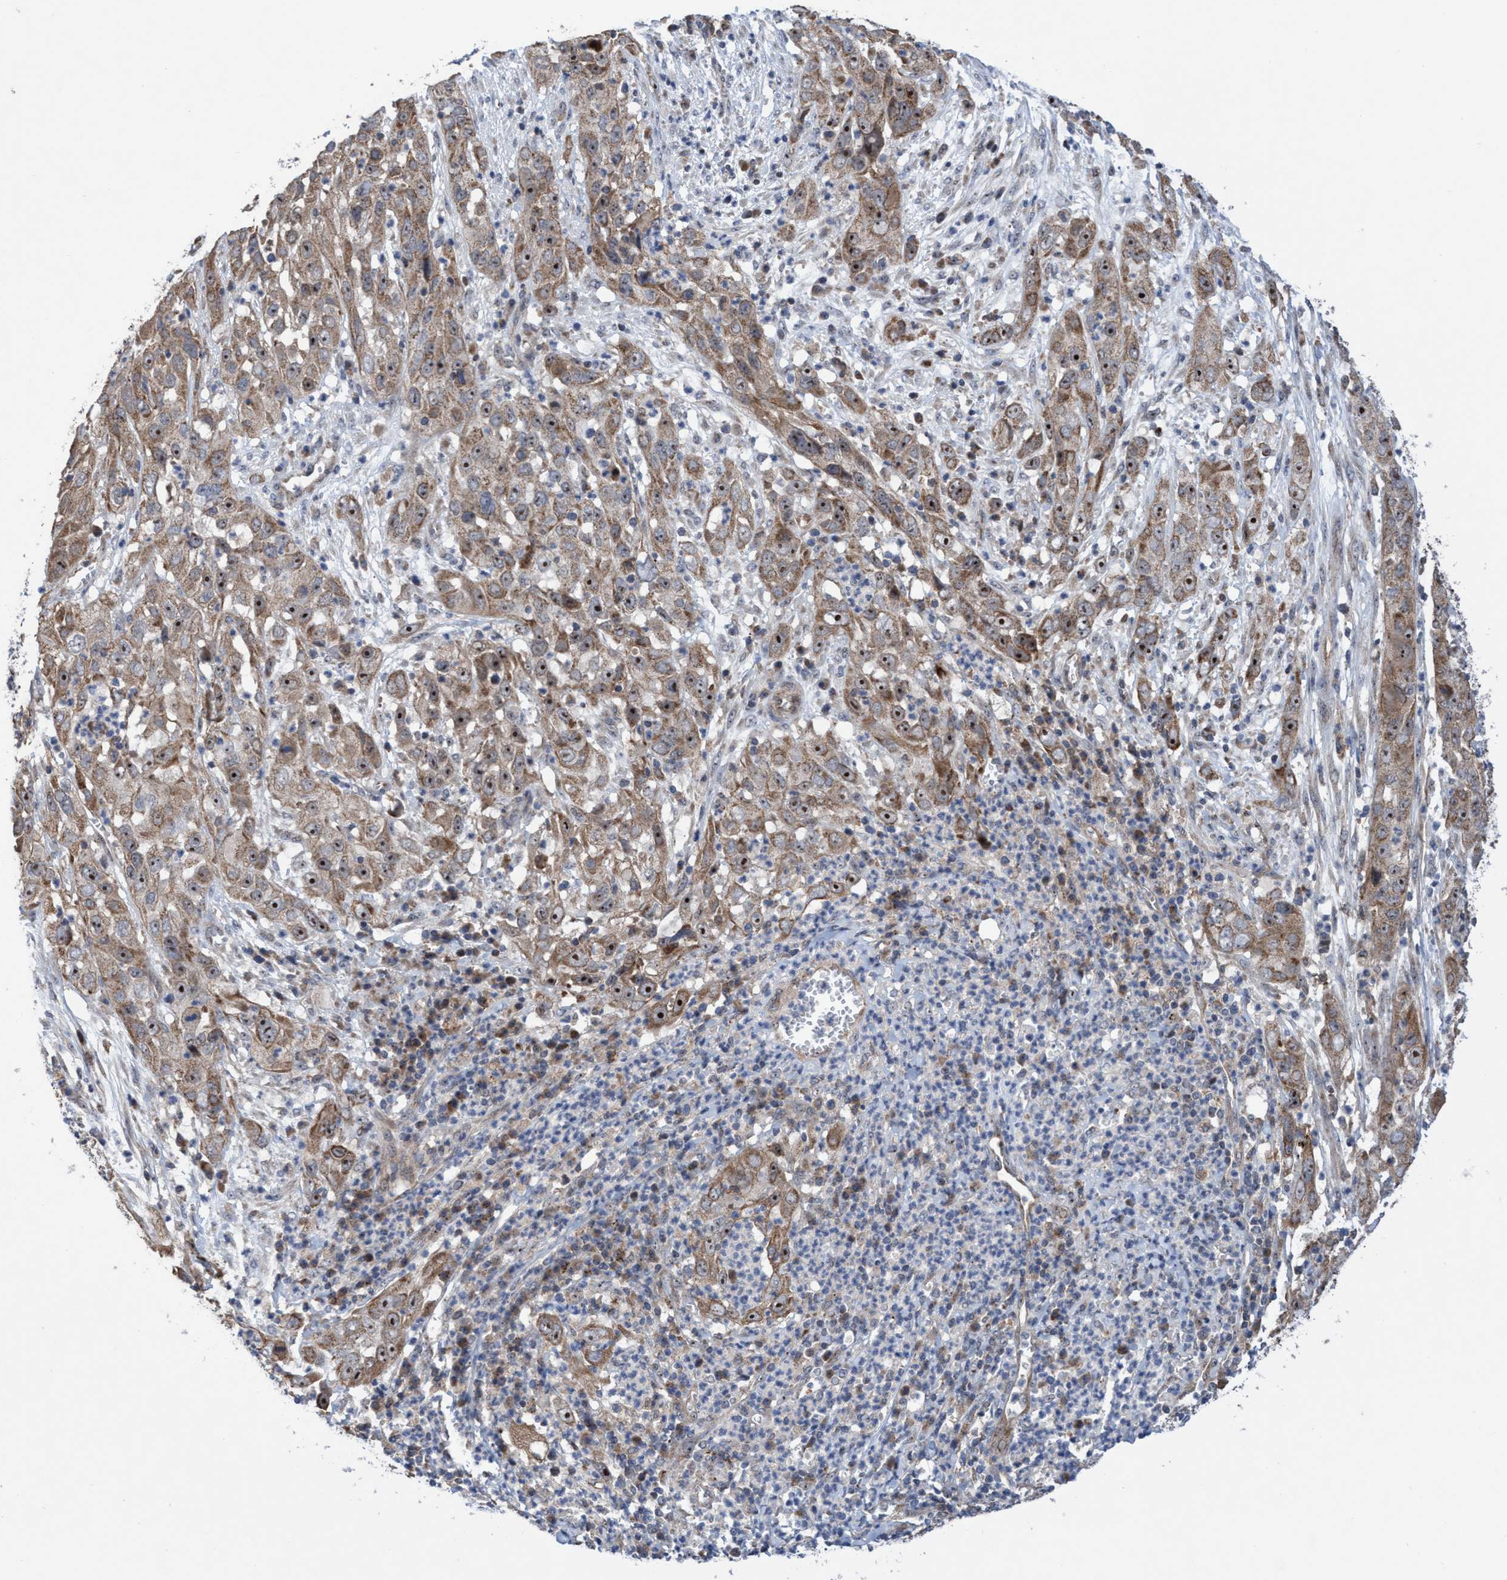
{"staining": {"intensity": "strong", "quantity": ">75%", "location": "cytoplasmic/membranous,nuclear"}, "tissue": "cervical cancer", "cell_type": "Tumor cells", "image_type": "cancer", "snomed": [{"axis": "morphology", "description": "Squamous cell carcinoma, NOS"}, {"axis": "topography", "description": "Cervix"}], "caption": "Protein positivity by IHC exhibits strong cytoplasmic/membranous and nuclear positivity in approximately >75% of tumor cells in squamous cell carcinoma (cervical). (DAB IHC with brightfield microscopy, high magnification).", "gene": "P2RY14", "patient": {"sex": "female", "age": 32}}